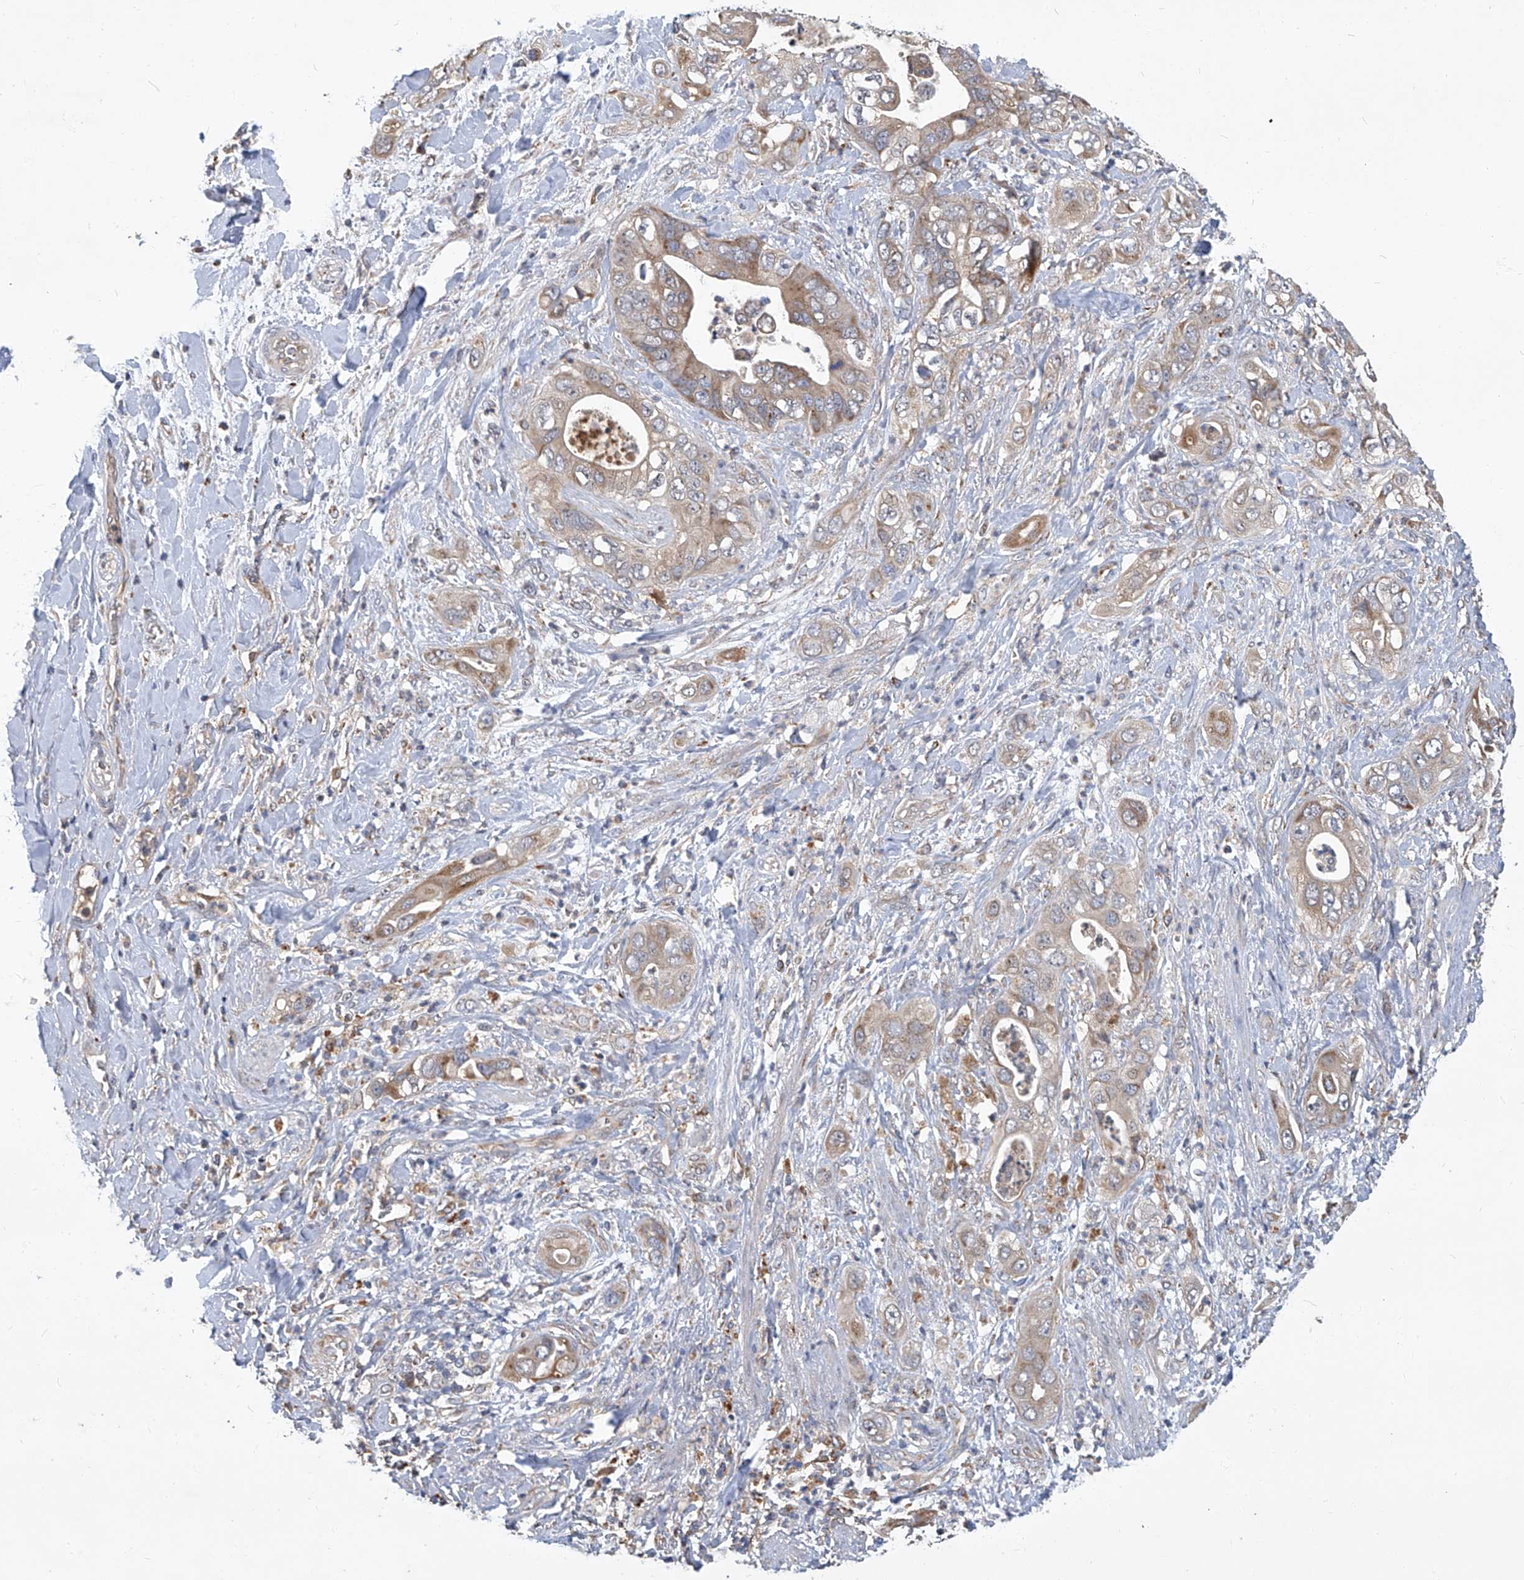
{"staining": {"intensity": "weak", "quantity": ">75%", "location": "cytoplasmic/membranous"}, "tissue": "pancreatic cancer", "cell_type": "Tumor cells", "image_type": "cancer", "snomed": [{"axis": "morphology", "description": "Adenocarcinoma, NOS"}, {"axis": "topography", "description": "Pancreas"}], "caption": "IHC (DAB) staining of pancreatic cancer exhibits weak cytoplasmic/membranous protein staining in about >75% of tumor cells. The protein of interest is shown in brown color, while the nuclei are stained blue.", "gene": "TNFRSF13B", "patient": {"sex": "female", "age": 78}}